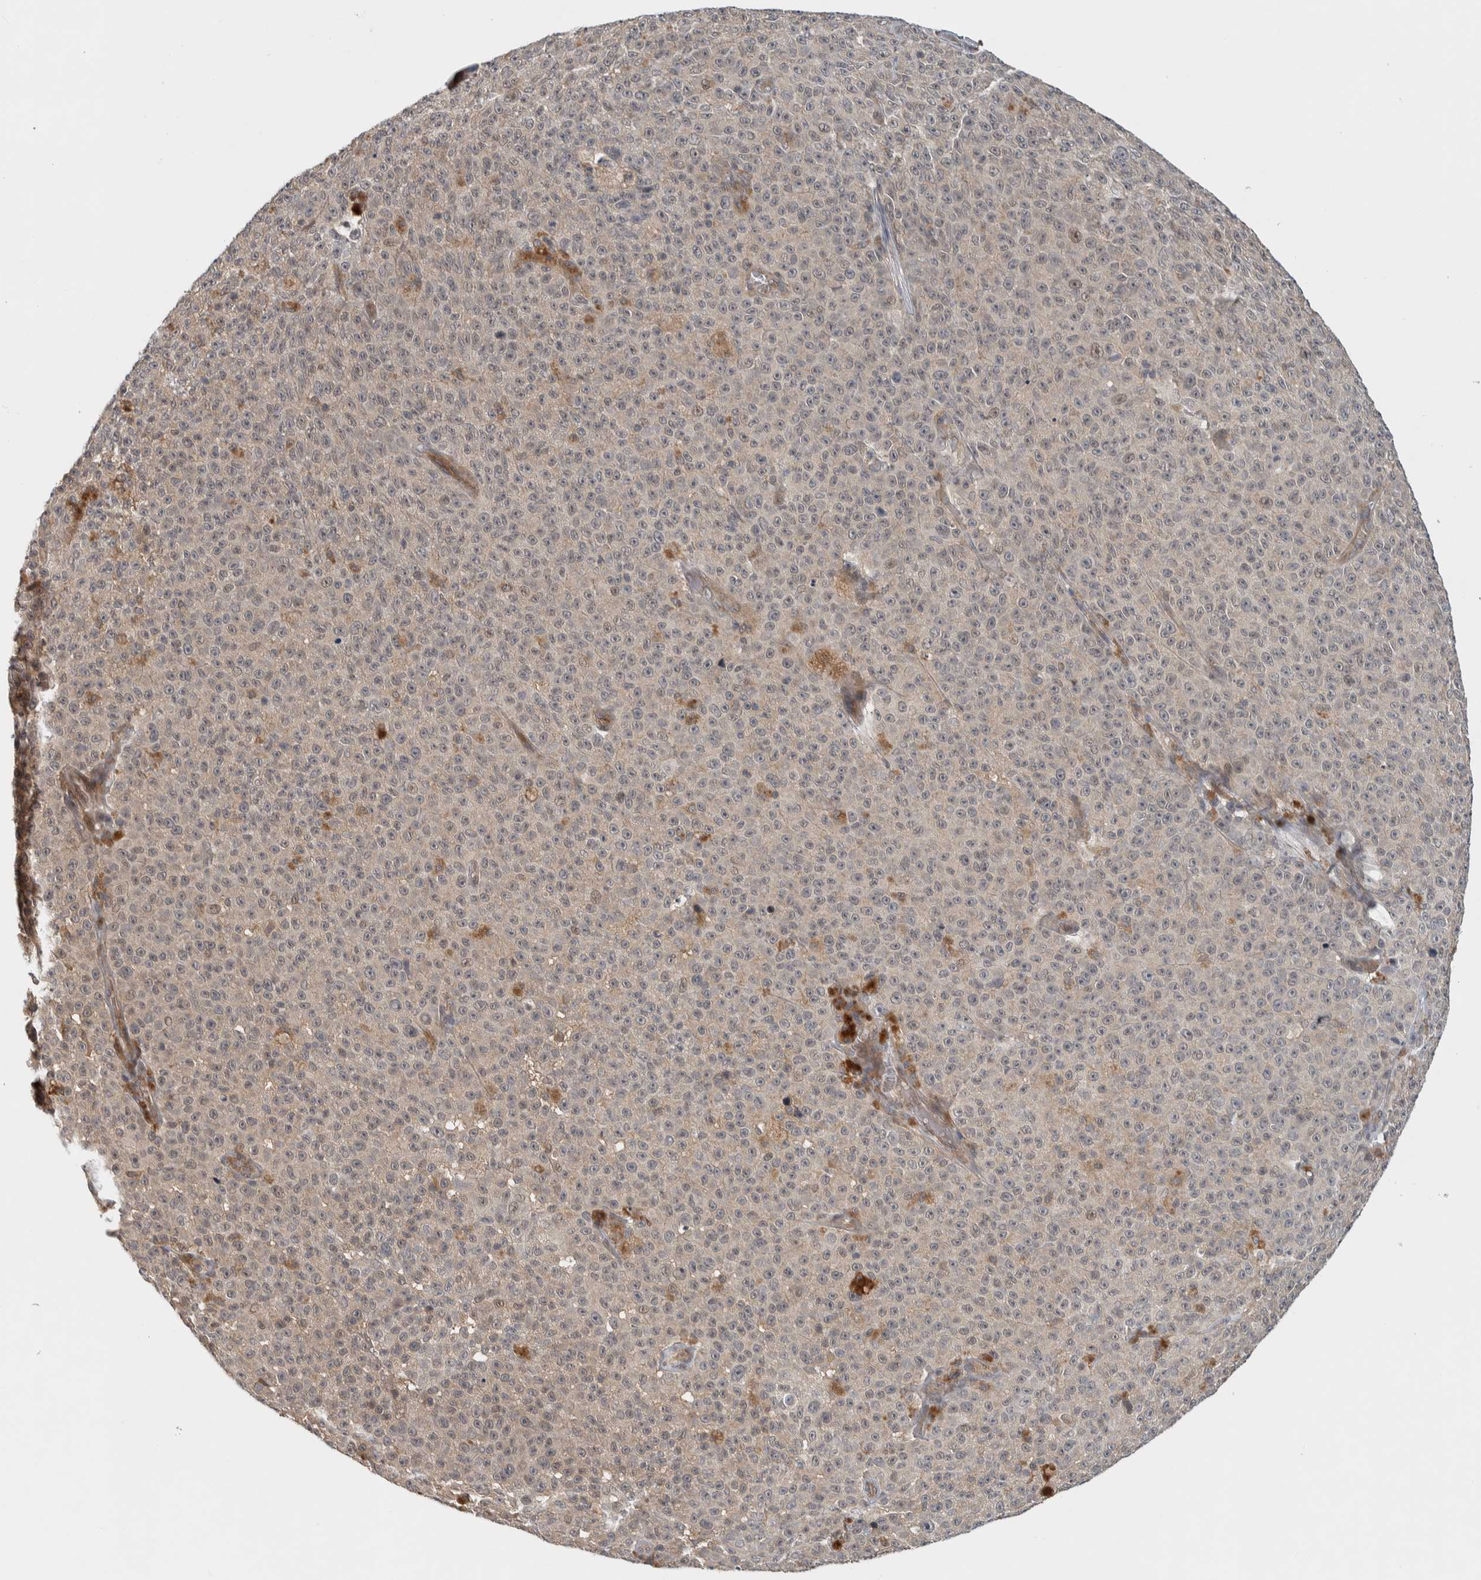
{"staining": {"intensity": "weak", "quantity": "25%-75%", "location": "cytoplasmic/membranous"}, "tissue": "melanoma", "cell_type": "Tumor cells", "image_type": "cancer", "snomed": [{"axis": "morphology", "description": "Malignant melanoma, NOS"}, {"axis": "topography", "description": "Skin"}], "caption": "A brown stain labels weak cytoplasmic/membranous staining of a protein in malignant melanoma tumor cells.", "gene": "TBC1D31", "patient": {"sex": "female", "age": 82}}